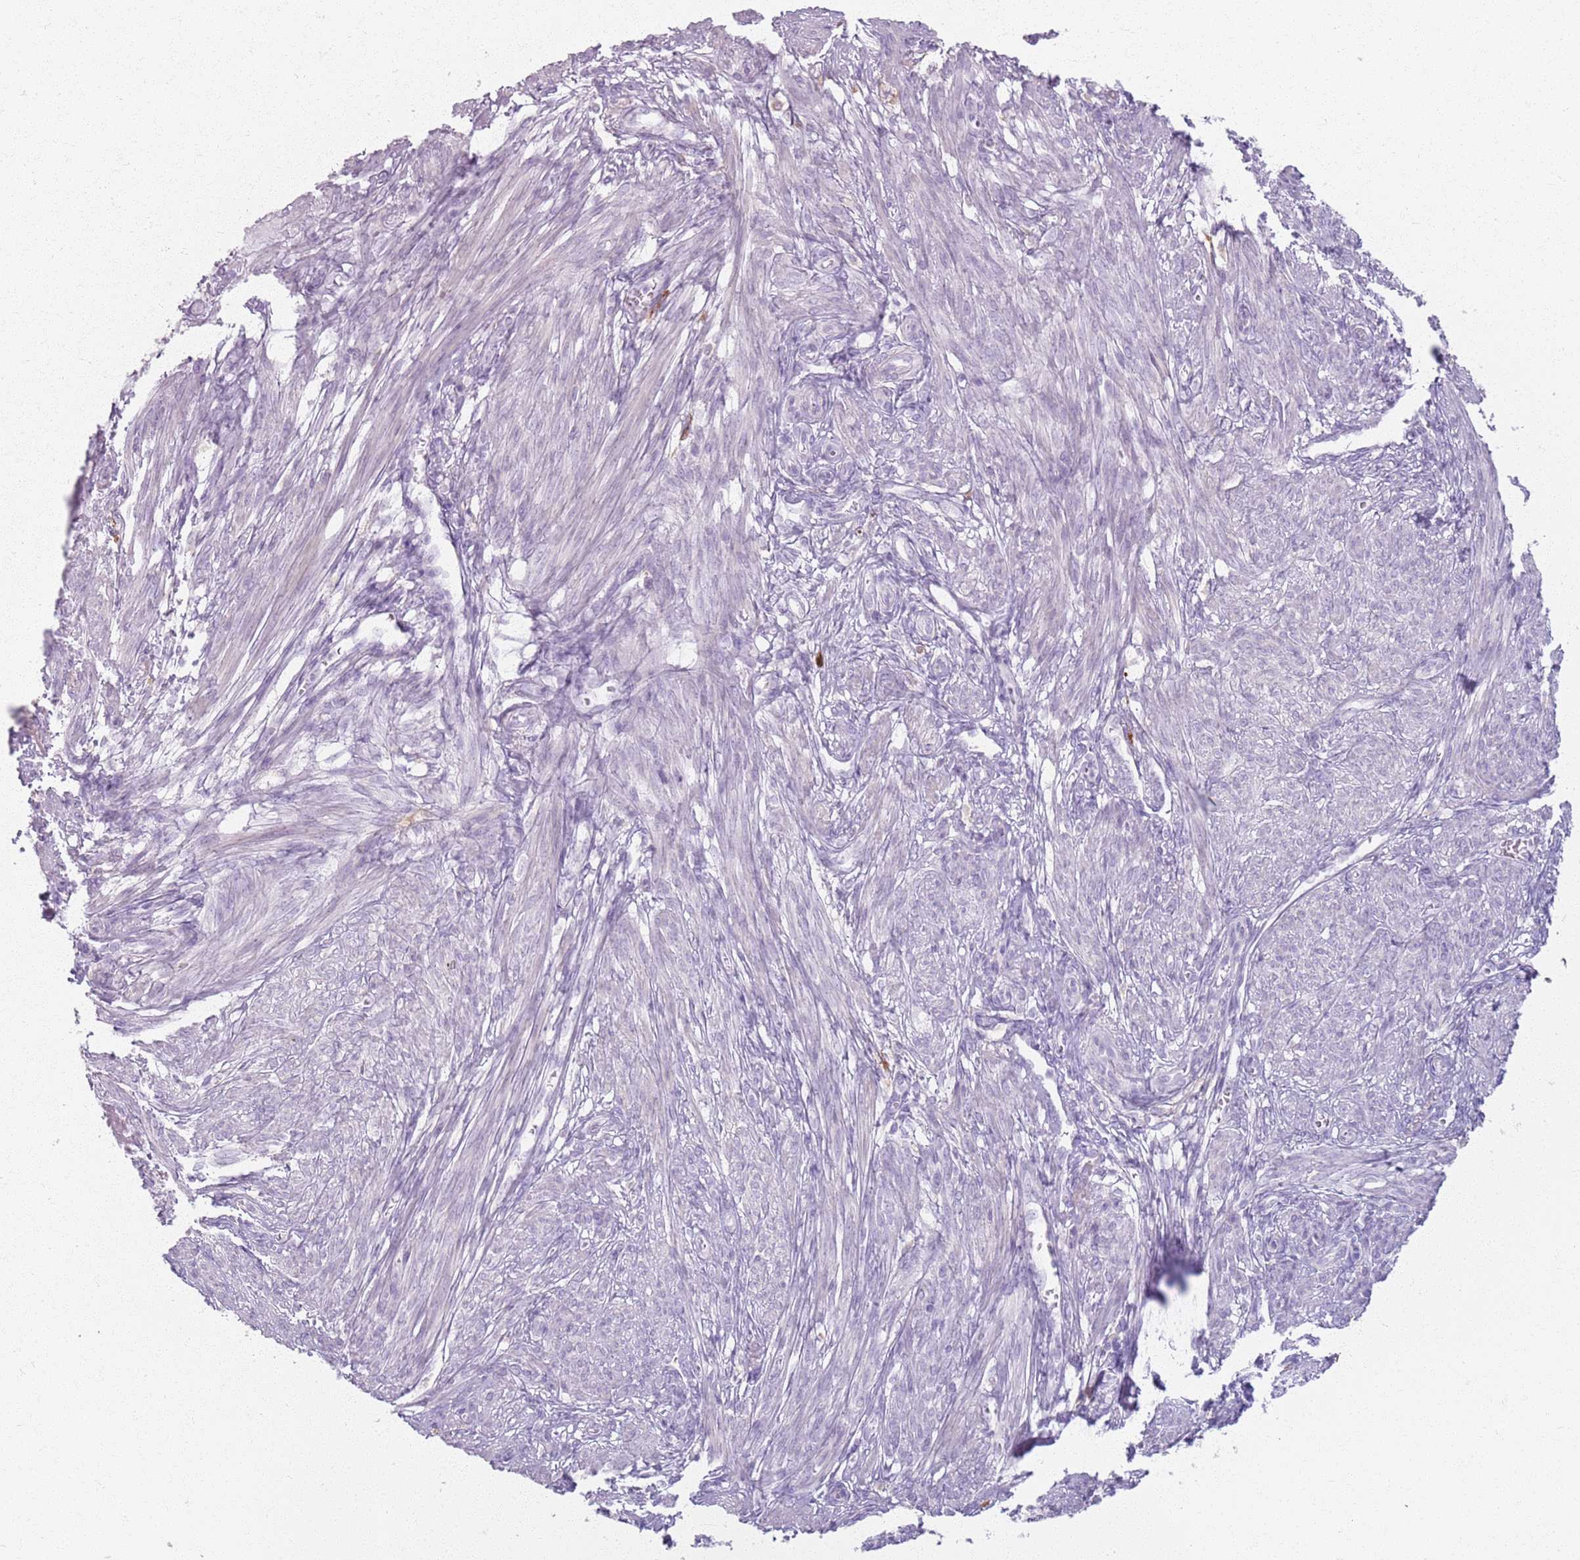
{"staining": {"intensity": "negative", "quantity": "none", "location": "none"}, "tissue": "smooth muscle", "cell_type": "Smooth muscle cells", "image_type": "normal", "snomed": [{"axis": "morphology", "description": "Normal tissue, NOS"}, {"axis": "topography", "description": "Smooth muscle"}], "caption": "IHC of unremarkable human smooth muscle displays no staining in smooth muscle cells.", "gene": "GDPGP1", "patient": {"sex": "female", "age": 39}}